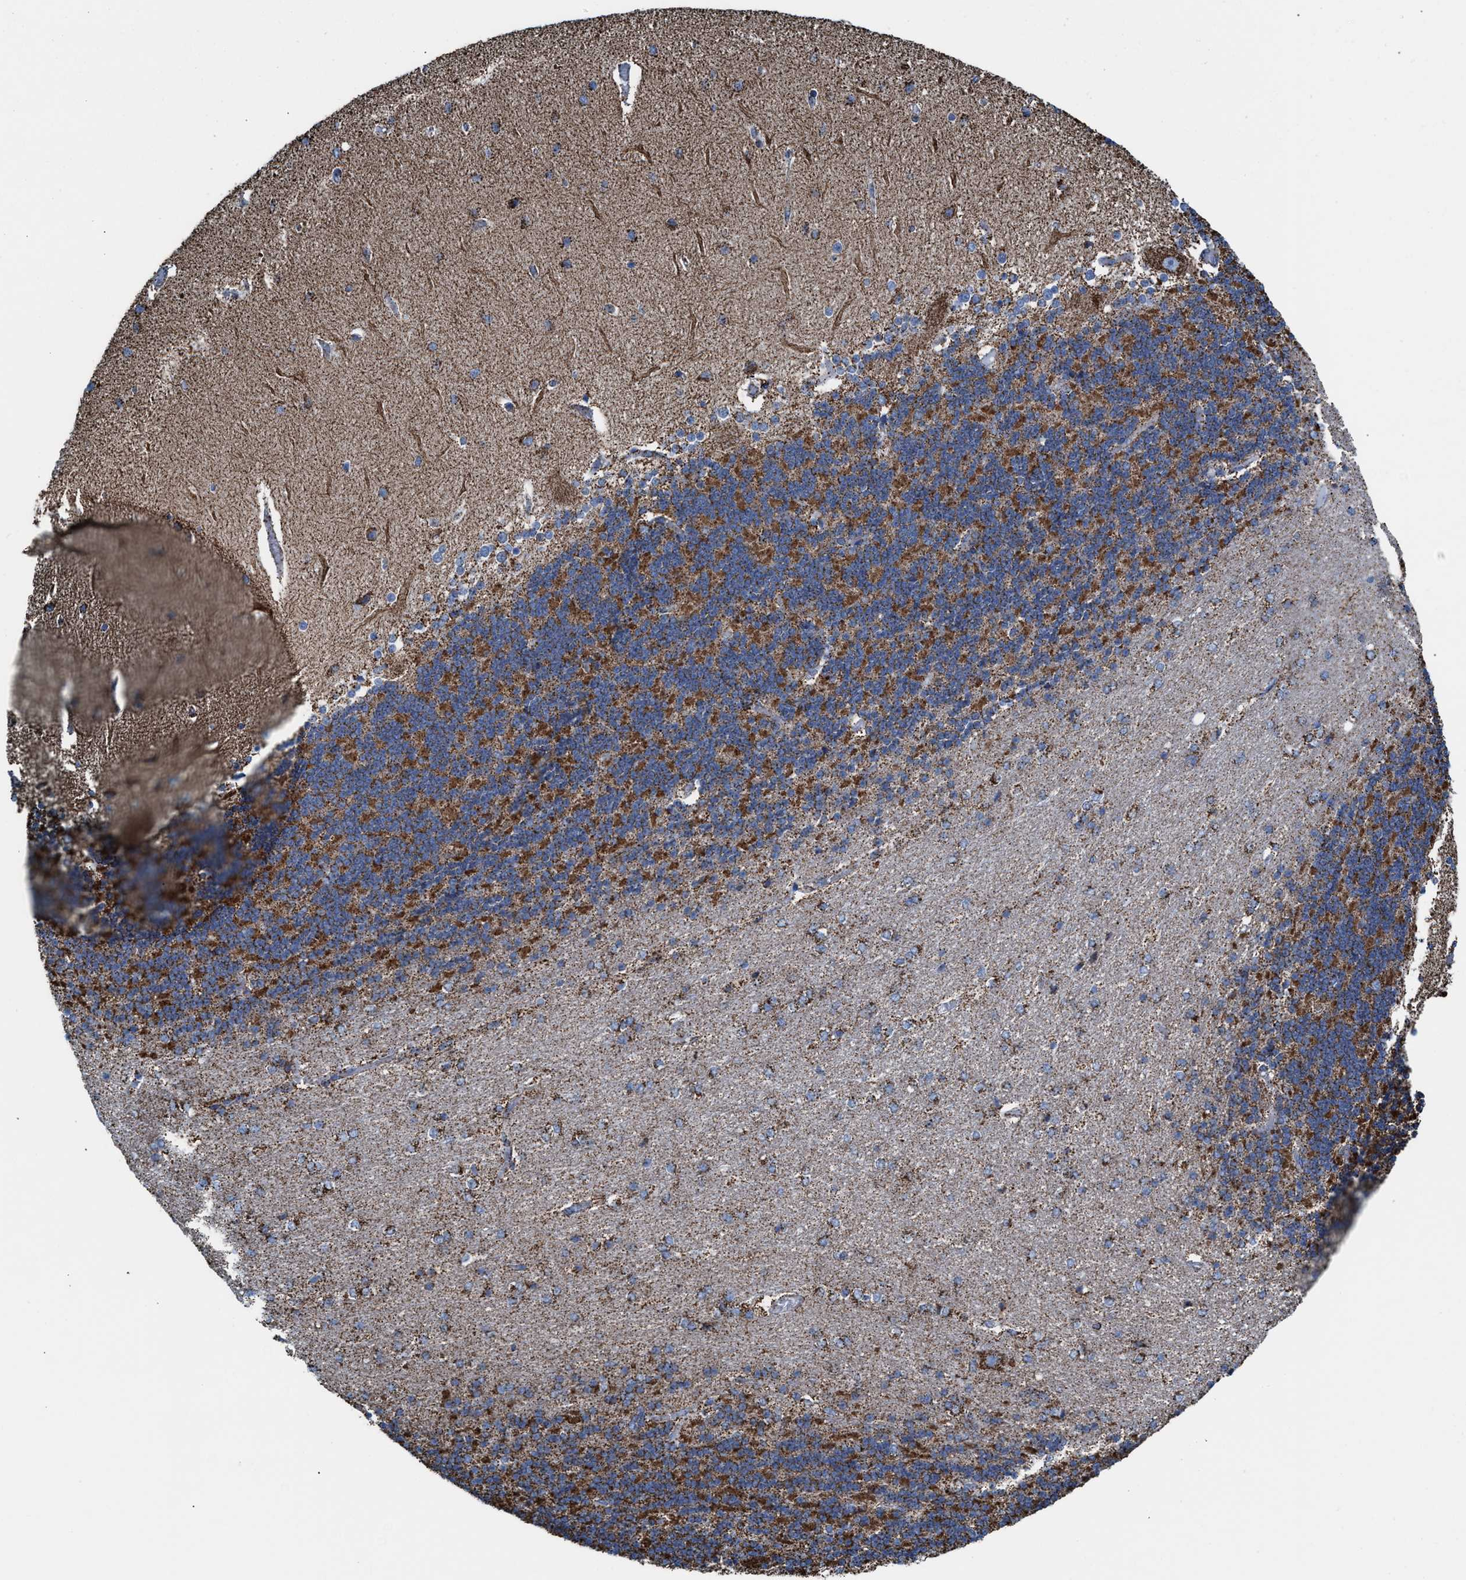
{"staining": {"intensity": "strong", "quantity": ">75%", "location": "cytoplasmic/membranous"}, "tissue": "cerebellum", "cell_type": "Cells in granular layer", "image_type": "normal", "snomed": [{"axis": "morphology", "description": "Normal tissue, NOS"}, {"axis": "topography", "description": "Cerebellum"}], "caption": "Cells in granular layer show strong cytoplasmic/membranous positivity in about >75% of cells in benign cerebellum. (brown staining indicates protein expression, while blue staining denotes nuclei).", "gene": "ECHS1", "patient": {"sex": "female", "age": 54}}